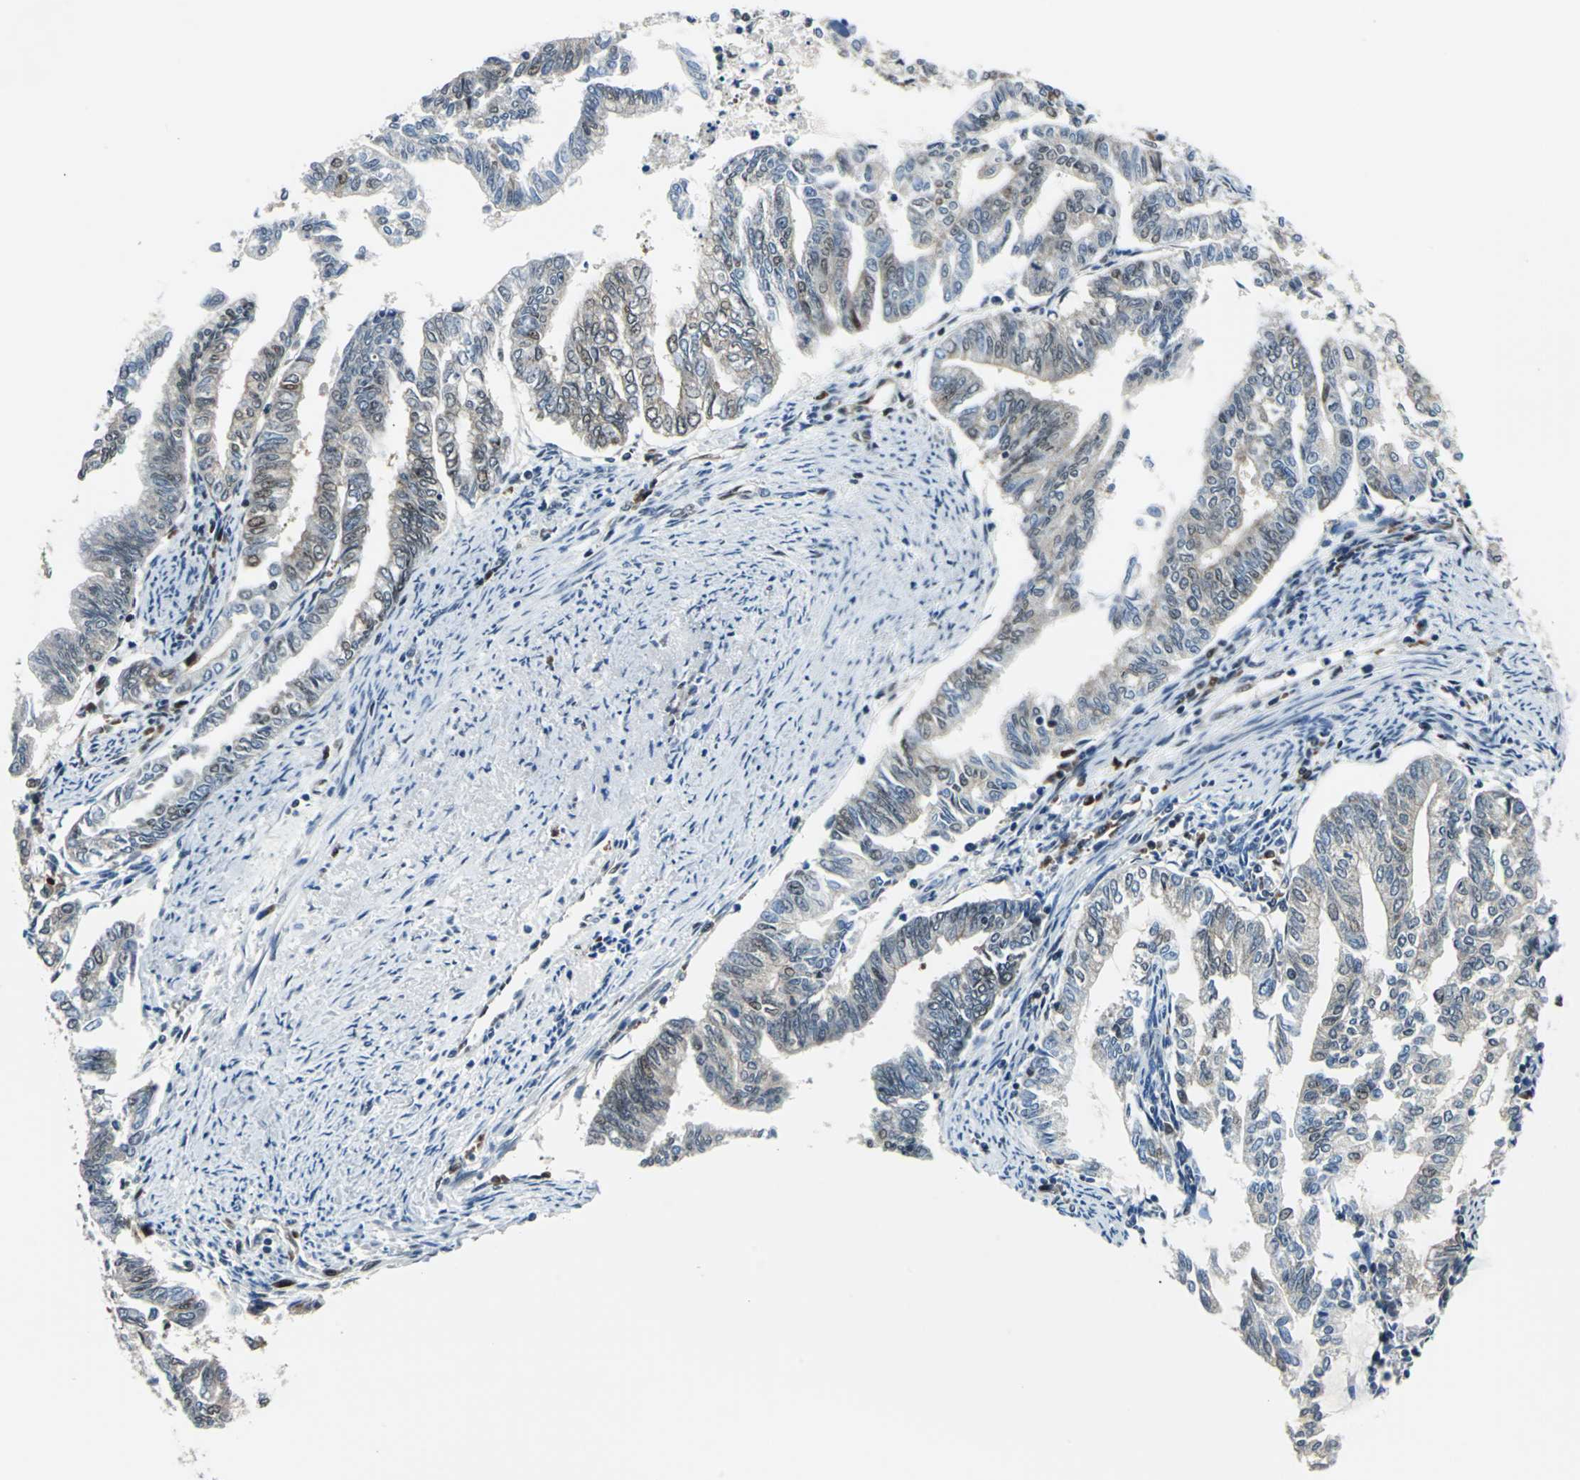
{"staining": {"intensity": "moderate", "quantity": "<25%", "location": "cytoplasmic/membranous,nuclear"}, "tissue": "endometrial cancer", "cell_type": "Tumor cells", "image_type": "cancer", "snomed": [{"axis": "morphology", "description": "Adenocarcinoma, NOS"}, {"axis": "topography", "description": "Endometrium"}], "caption": "Endometrial adenocarcinoma stained with a protein marker demonstrates moderate staining in tumor cells.", "gene": "POLR3K", "patient": {"sex": "female", "age": 79}}